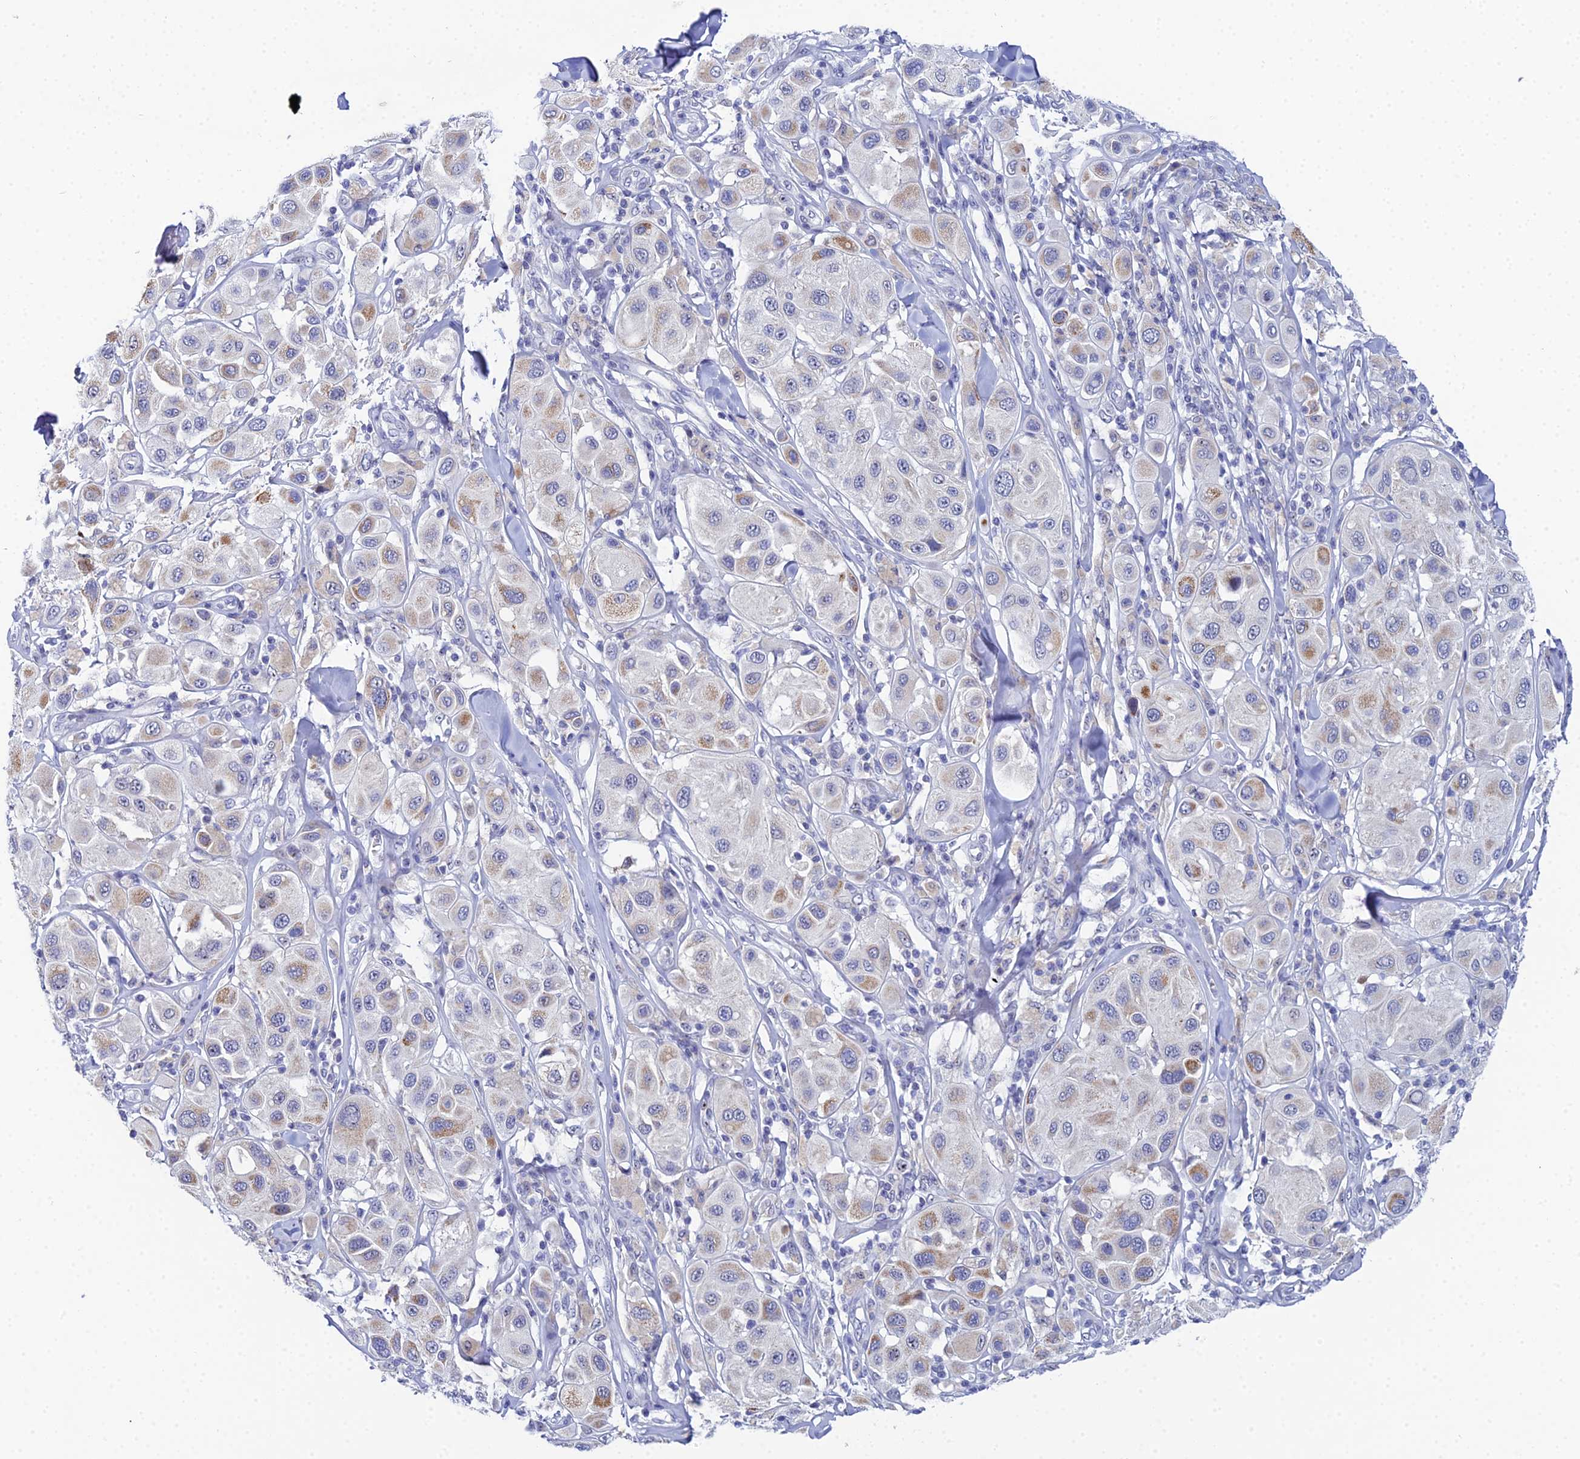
{"staining": {"intensity": "moderate", "quantity": "25%-75%", "location": "cytoplasmic/membranous"}, "tissue": "melanoma", "cell_type": "Tumor cells", "image_type": "cancer", "snomed": [{"axis": "morphology", "description": "Malignant melanoma, Metastatic site"}, {"axis": "topography", "description": "Skin"}], "caption": "There is medium levels of moderate cytoplasmic/membranous staining in tumor cells of melanoma, as demonstrated by immunohistochemical staining (brown color).", "gene": "PLPP4", "patient": {"sex": "male", "age": 41}}